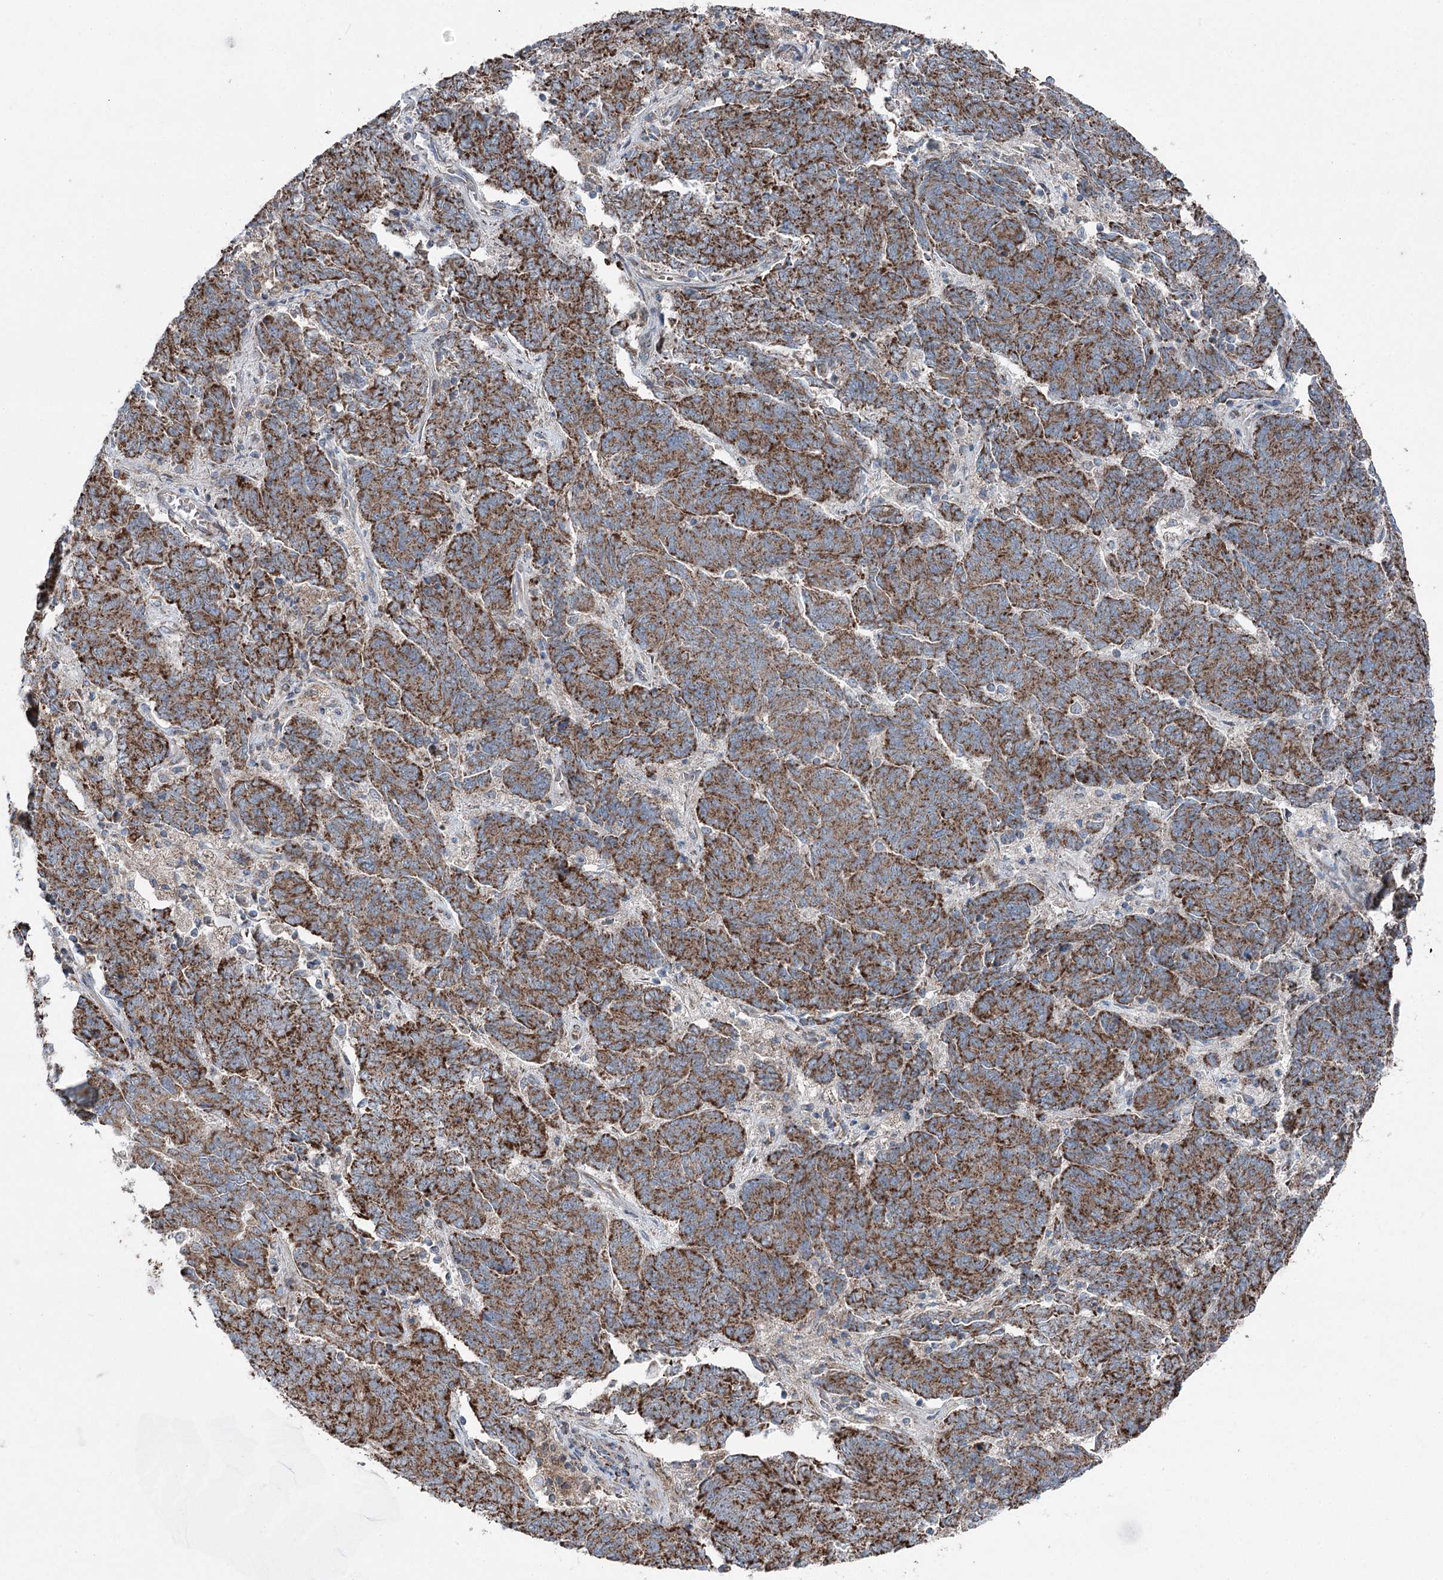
{"staining": {"intensity": "strong", "quantity": ">75%", "location": "cytoplasmic/membranous"}, "tissue": "endometrial cancer", "cell_type": "Tumor cells", "image_type": "cancer", "snomed": [{"axis": "morphology", "description": "Adenocarcinoma, NOS"}, {"axis": "topography", "description": "Endometrium"}], "caption": "Tumor cells exhibit high levels of strong cytoplasmic/membranous positivity in about >75% of cells in endometrial cancer.", "gene": "UCN3", "patient": {"sex": "female", "age": 80}}